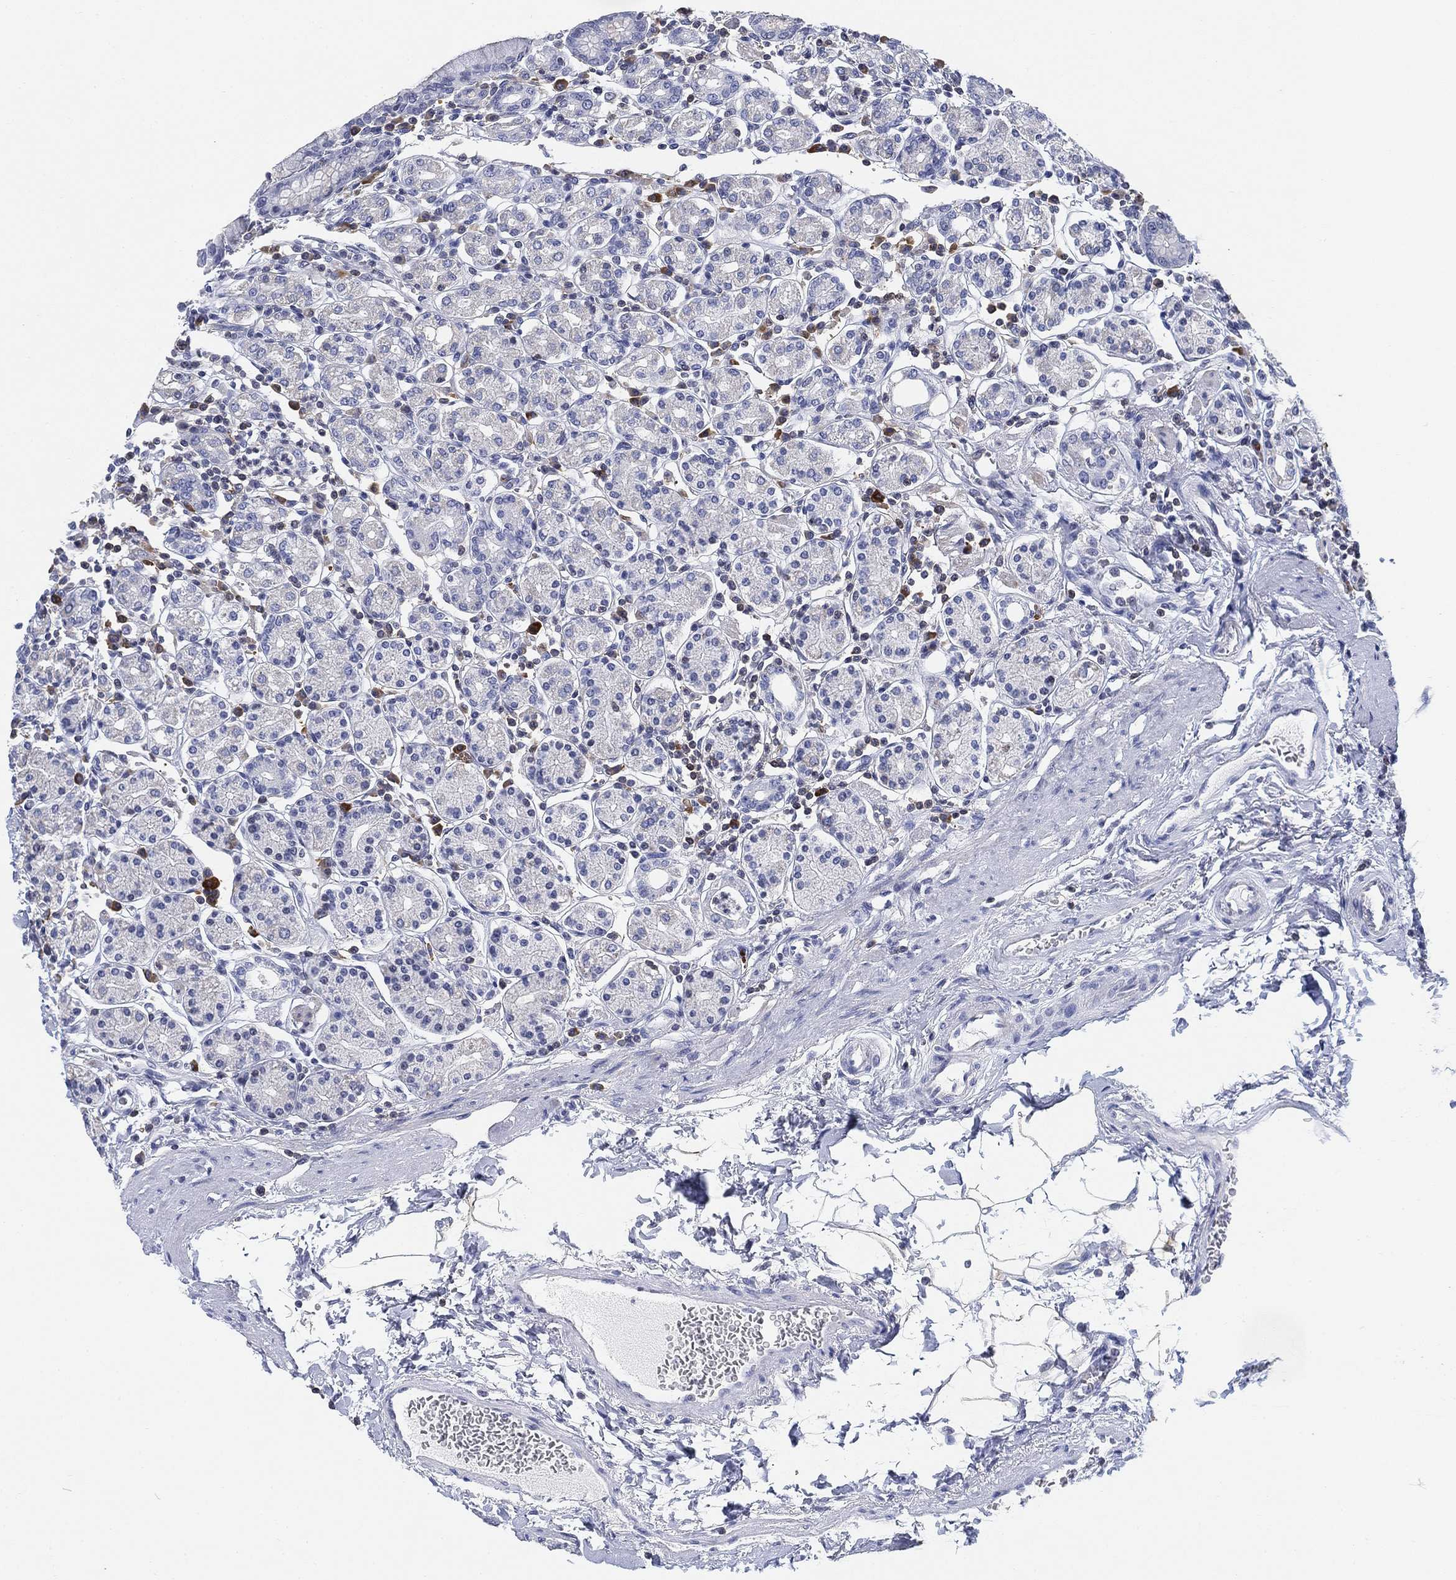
{"staining": {"intensity": "negative", "quantity": "none", "location": "none"}, "tissue": "stomach", "cell_type": "Glandular cells", "image_type": "normal", "snomed": [{"axis": "morphology", "description": "Normal tissue, NOS"}, {"axis": "topography", "description": "Stomach, upper"}, {"axis": "topography", "description": "Stomach"}], "caption": "This micrograph is of normal stomach stained with immunohistochemistry (IHC) to label a protein in brown with the nuclei are counter-stained blue. There is no expression in glandular cells.", "gene": "FYB1", "patient": {"sex": "male", "age": 62}}